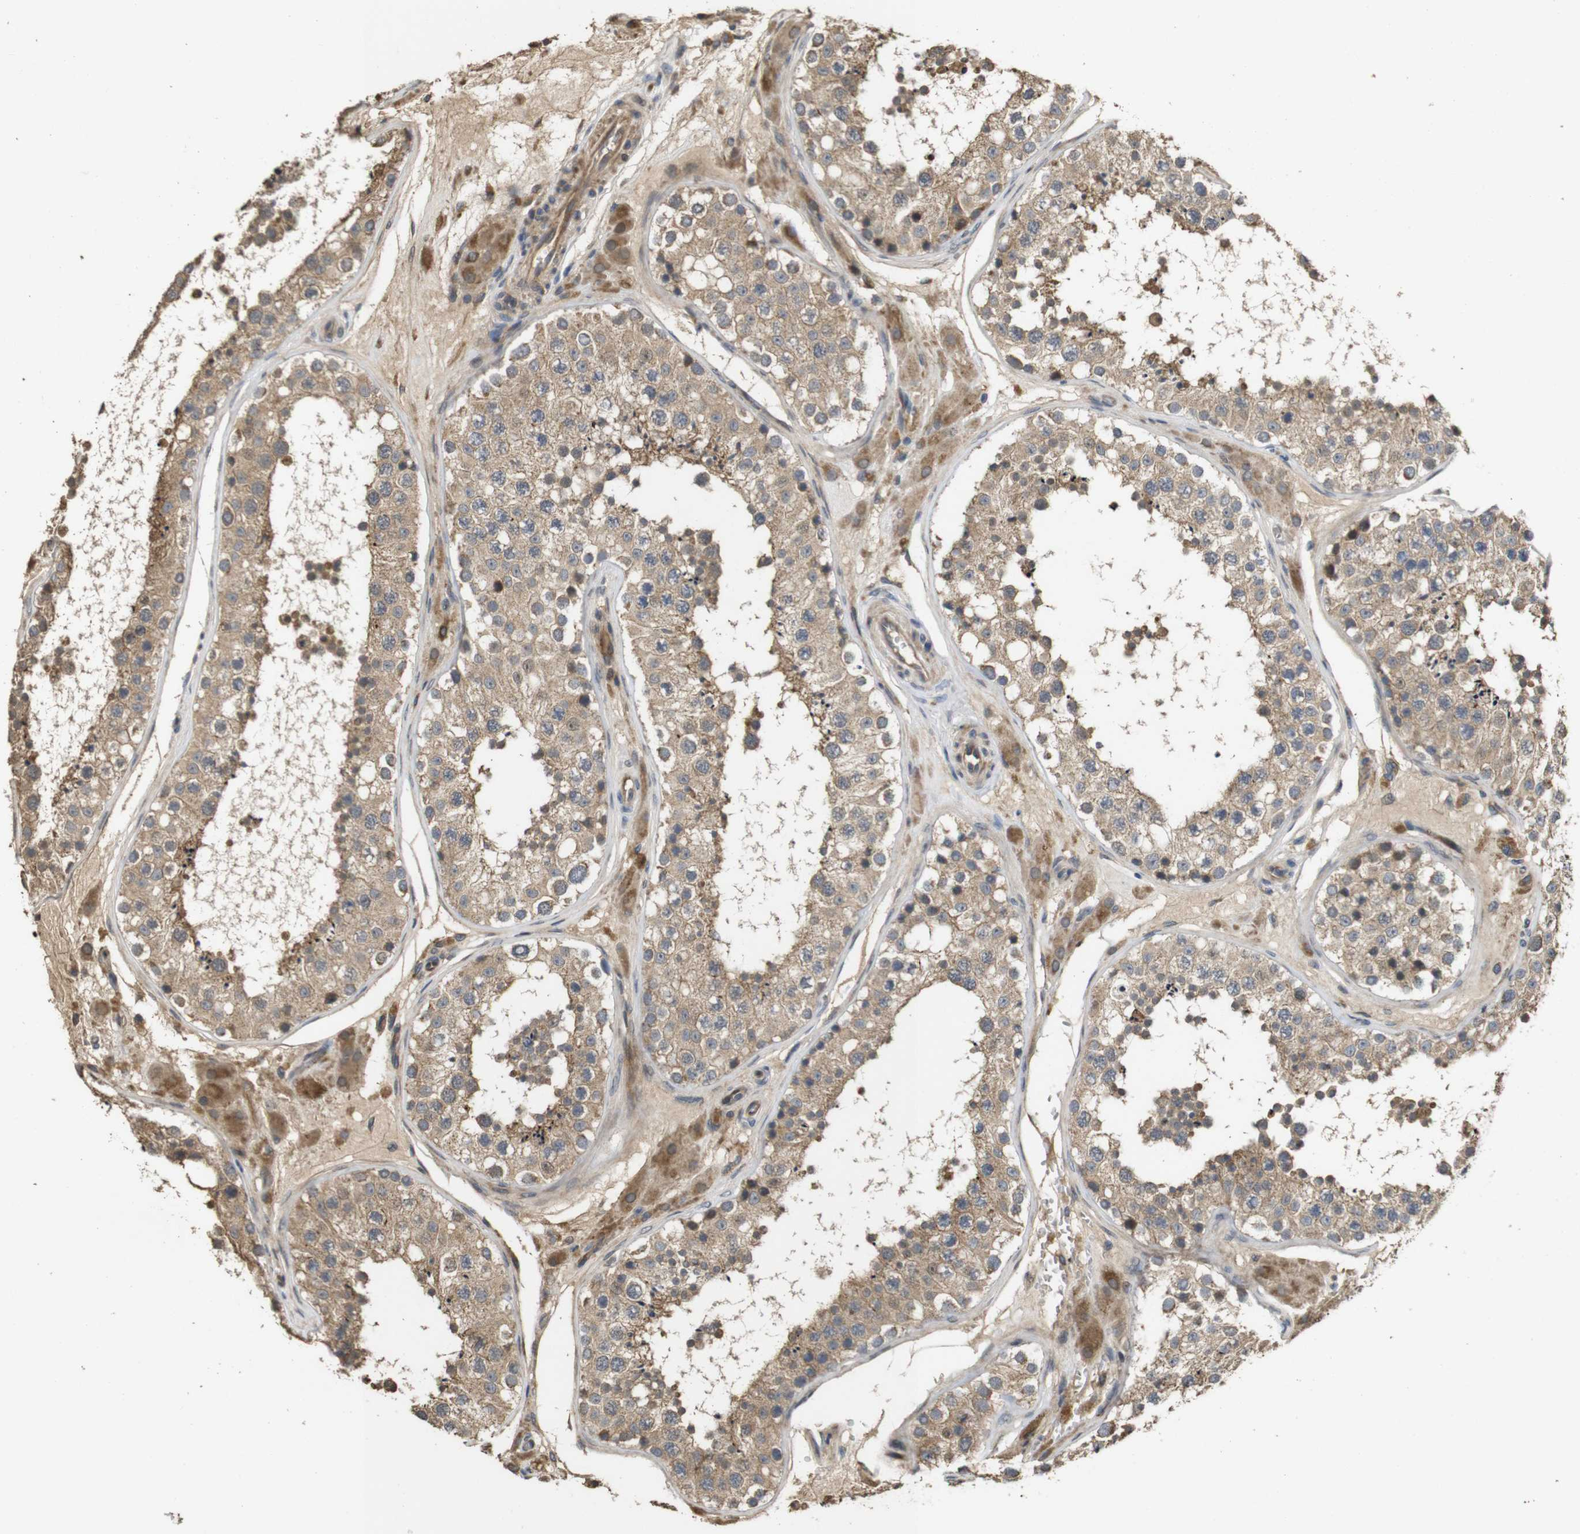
{"staining": {"intensity": "weak", "quantity": ">75%", "location": "cytoplasmic/membranous"}, "tissue": "testis", "cell_type": "Cells in seminiferous ducts", "image_type": "normal", "snomed": [{"axis": "morphology", "description": "Normal tissue, NOS"}, {"axis": "topography", "description": "Testis"}], "caption": "The histopathology image shows immunohistochemical staining of unremarkable testis. There is weak cytoplasmic/membranous staining is seen in about >75% of cells in seminiferous ducts.", "gene": "PCDHB10", "patient": {"sex": "male", "age": 26}}